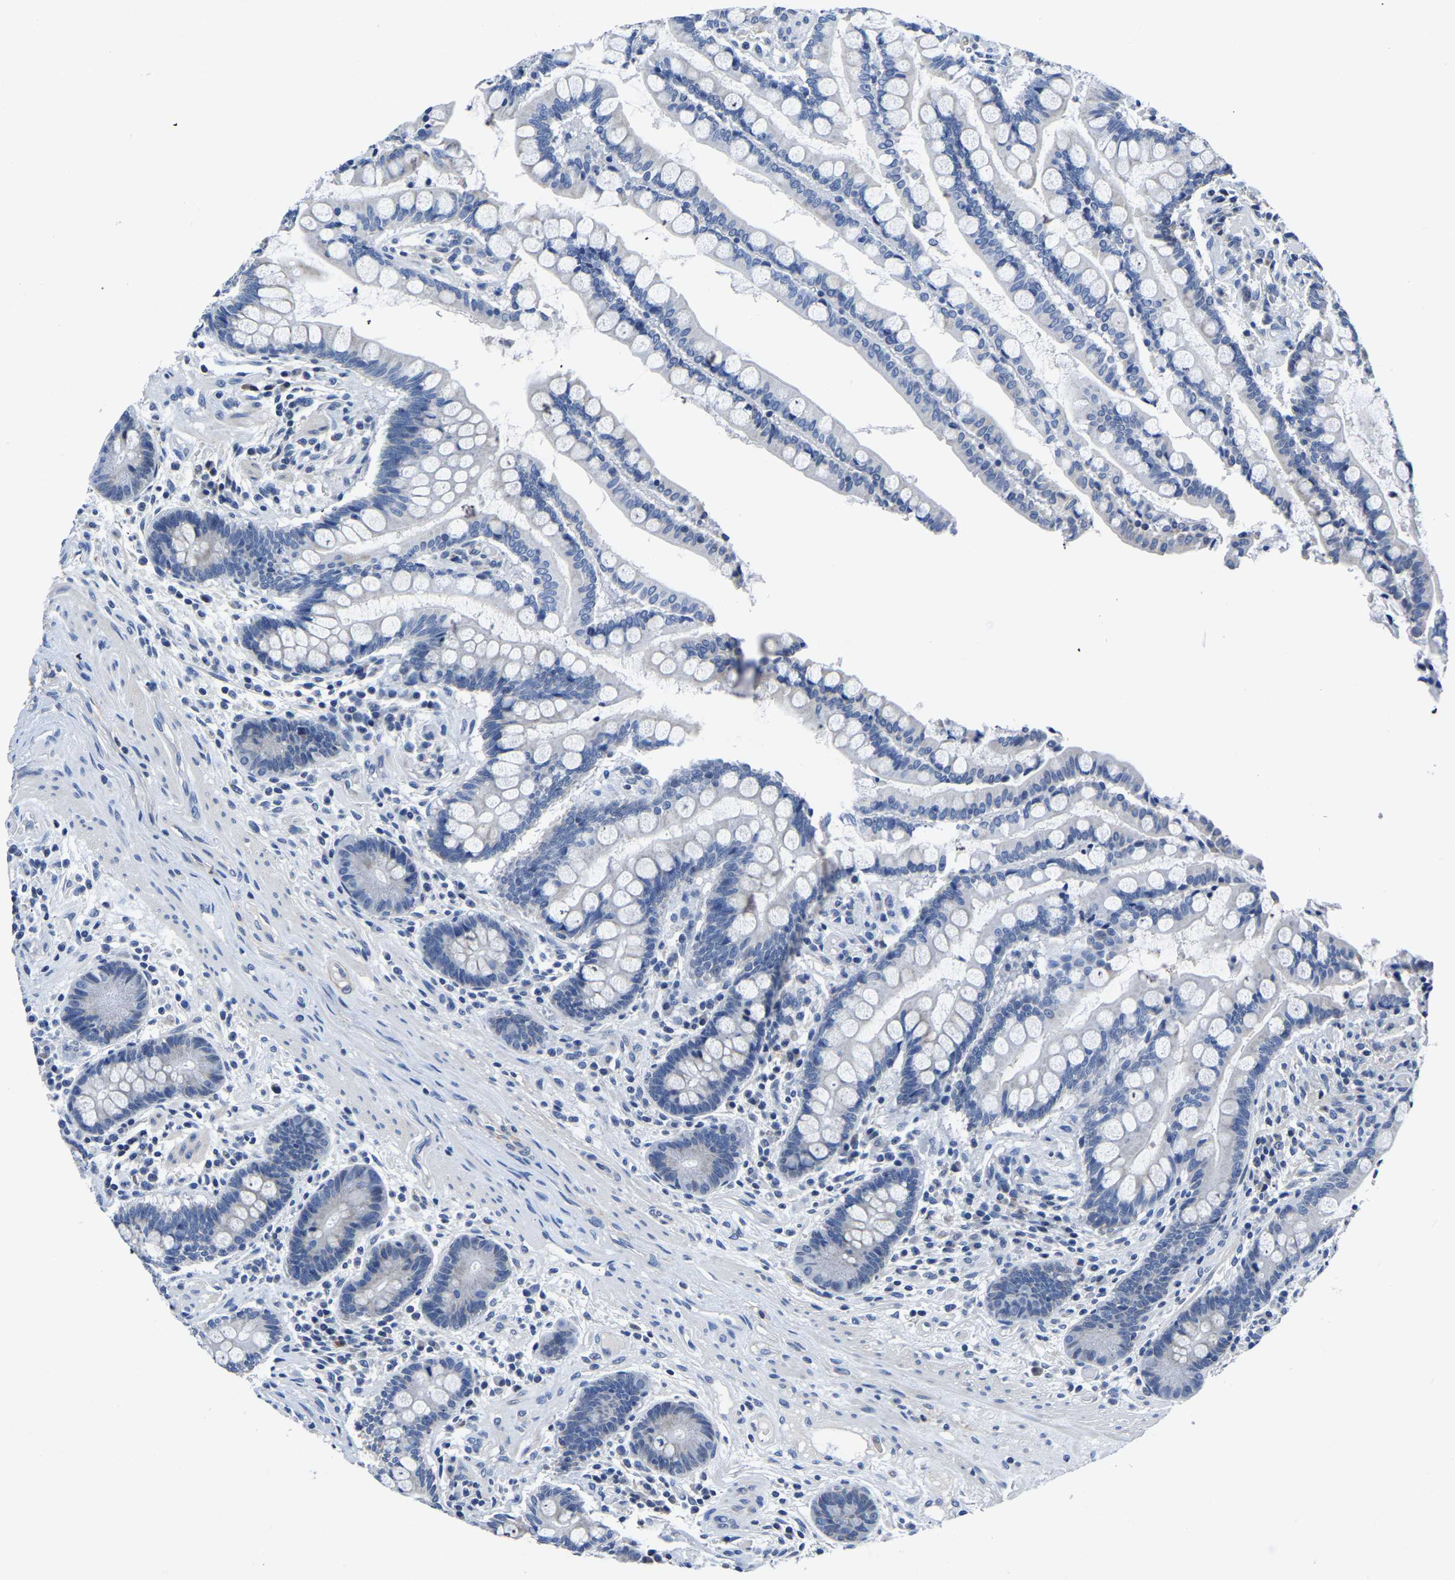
{"staining": {"intensity": "negative", "quantity": "none", "location": "none"}, "tissue": "colon", "cell_type": "Endothelial cells", "image_type": "normal", "snomed": [{"axis": "morphology", "description": "Normal tissue, NOS"}, {"axis": "topography", "description": "Colon"}], "caption": "Photomicrograph shows no protein expression in endothelial cells of benign colon.", "gene": "FGD5", "patient": {"sex": "male", "age": 73}}